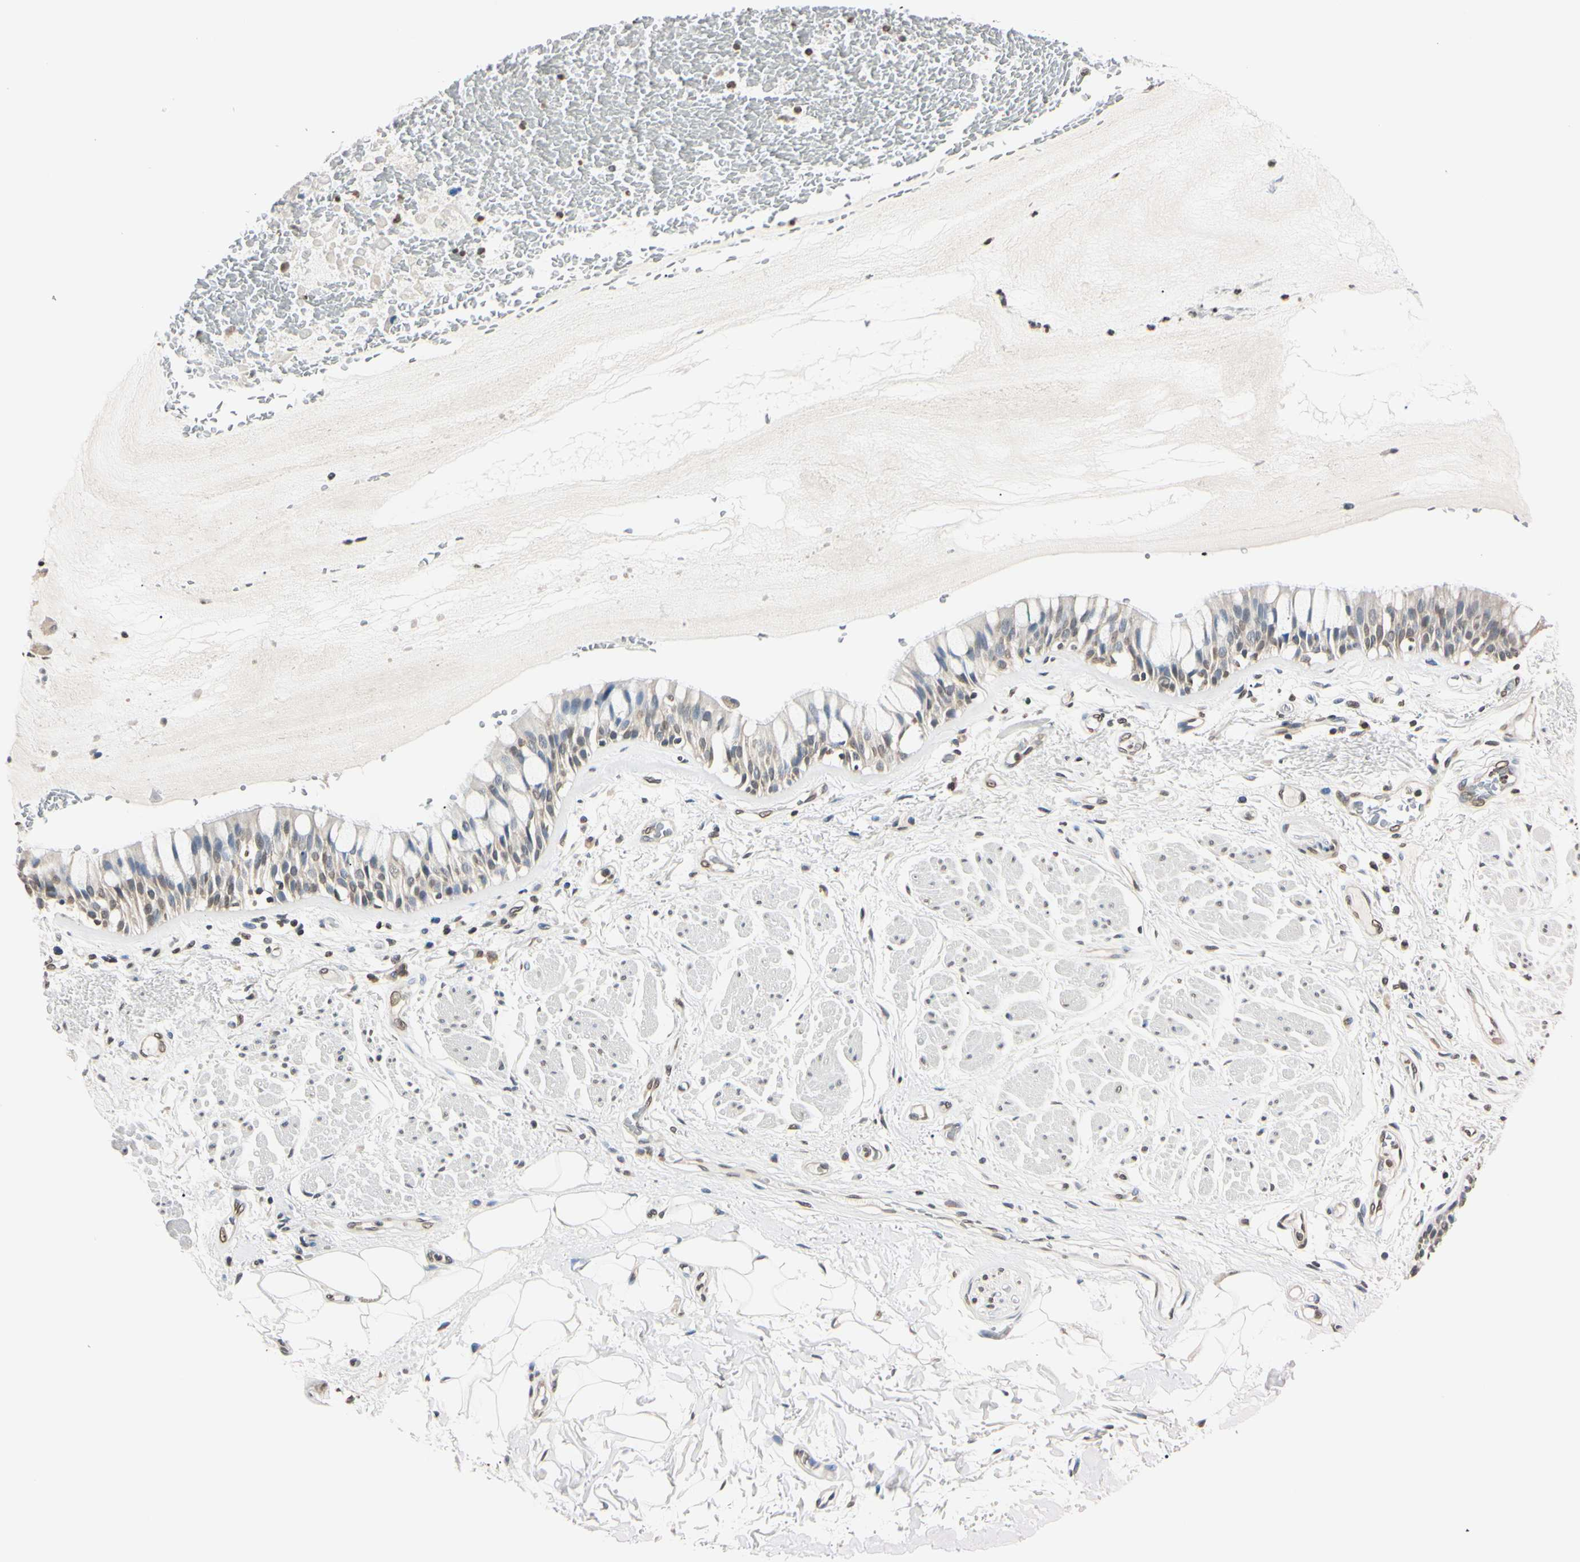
{"staining": {"intensity": "weak", "quantity": "25%-75%", "location": "cytoplasmic/membranous,nuclear"}, "tissue": "bronchus", "cell_type": "Respiratory epithelial cells", "image_type": "normal", "snomed": [{"axis": "morphology", "description": "Normal tissue, NOS"}, {"axis": "topography", "description": "Bronchus"}], "caption": "This micrograph reveals unremarkable bronchus stained with immunohistochemistry (IHC) to label a protein in brown. The cytoplasmic/membranous,nuclear of respiratory epithelial cells show weak positivity for the protein. Nuclei are counter-stained blue.", "gene": "CDC45", "patient": {"sex": "male", "age": 66}}